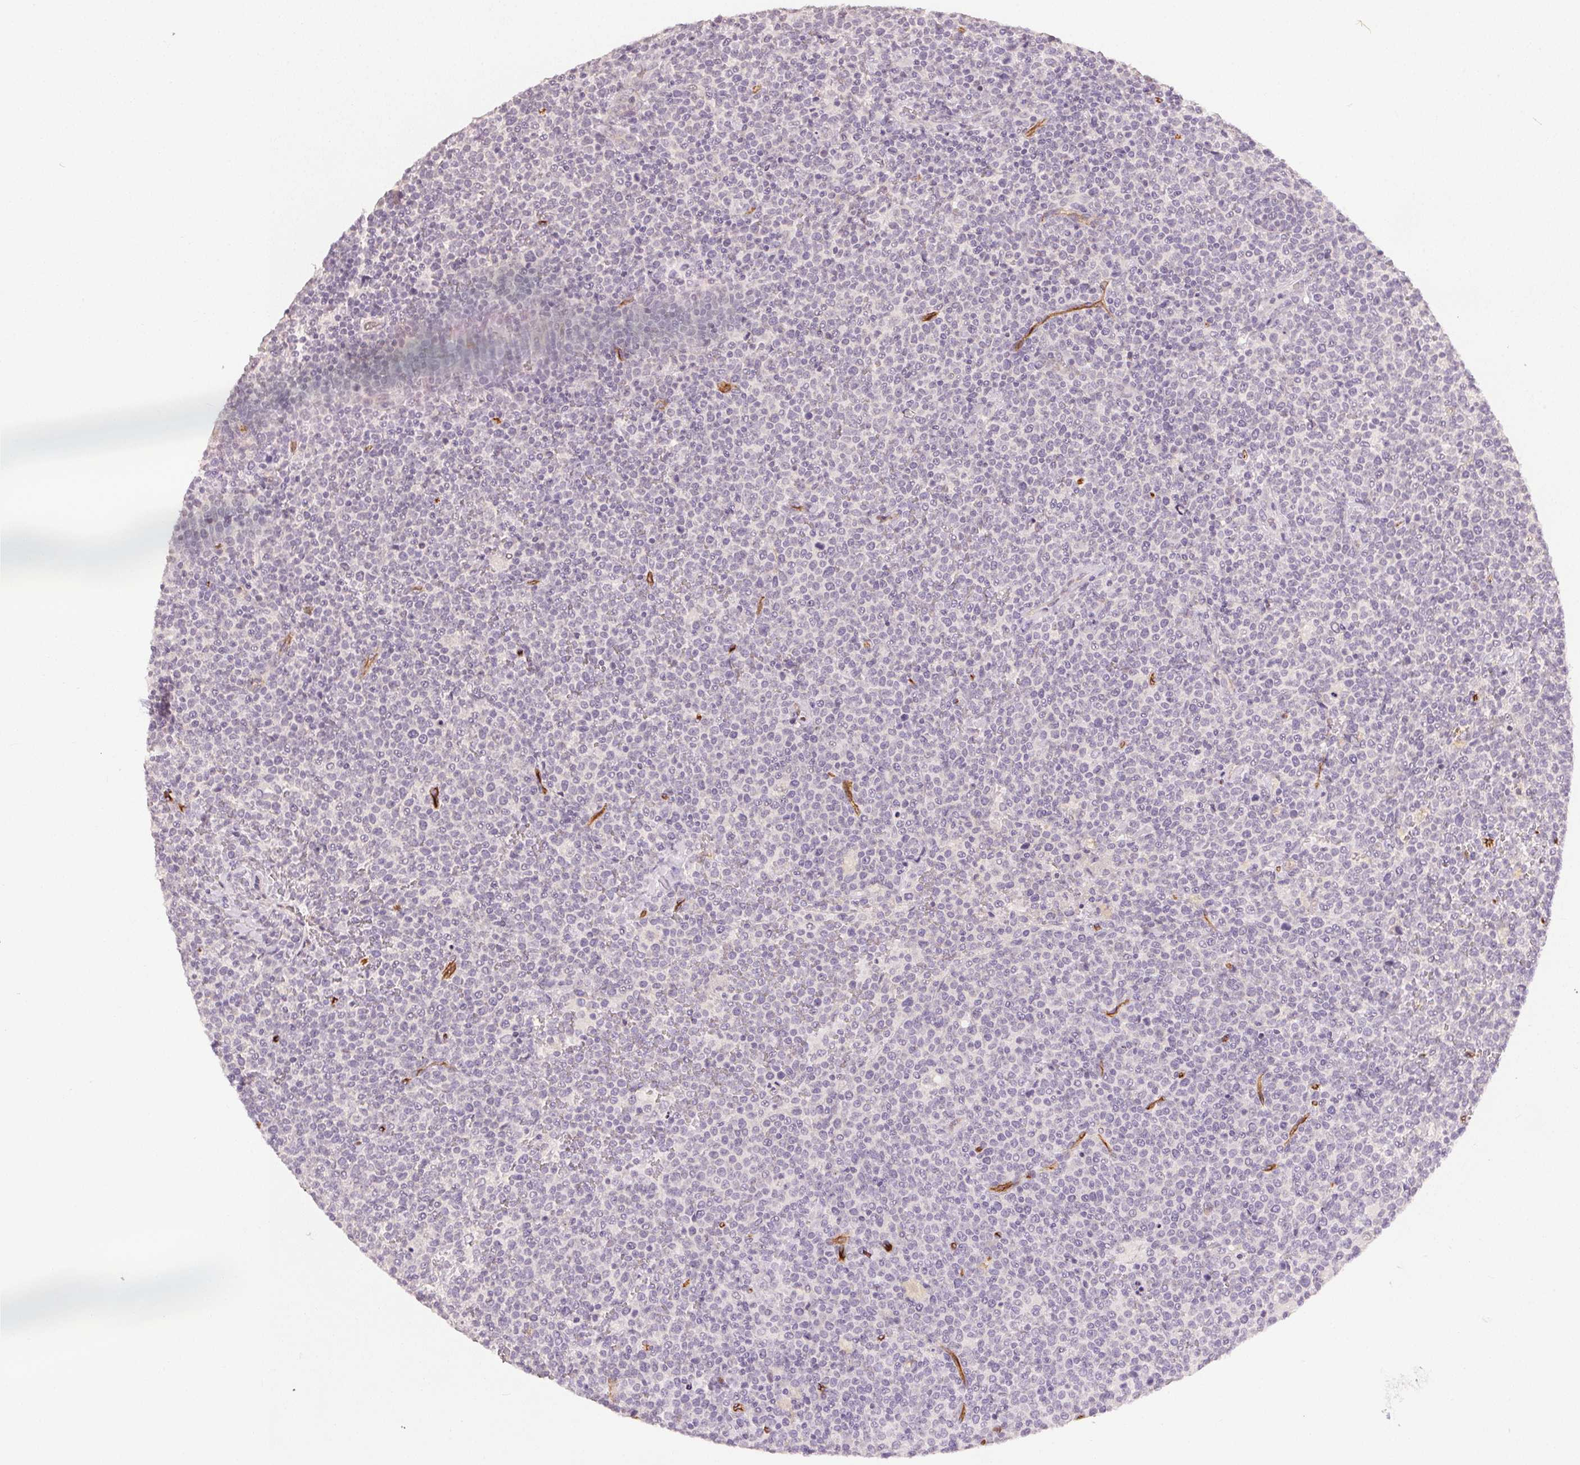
{"staining": {"intensity": "negative", "quantity": "none", "location": "none"}, "tissue": "lymphoma", "cell_type": "Tumor cells", "image_type": "cancer", "snomed": [{"axis": "morphology", "description": "Malignant lymphoma, non-Hodgkin's type, High grade"}, {"axis": "topography", "description": "Lymph node"}], "caption": "Lymphoma stained for a protein using IHC demonstrates no expression tumor cells.", "gene": "PODXL", "patient": {"sex": "male", "age": 61}}